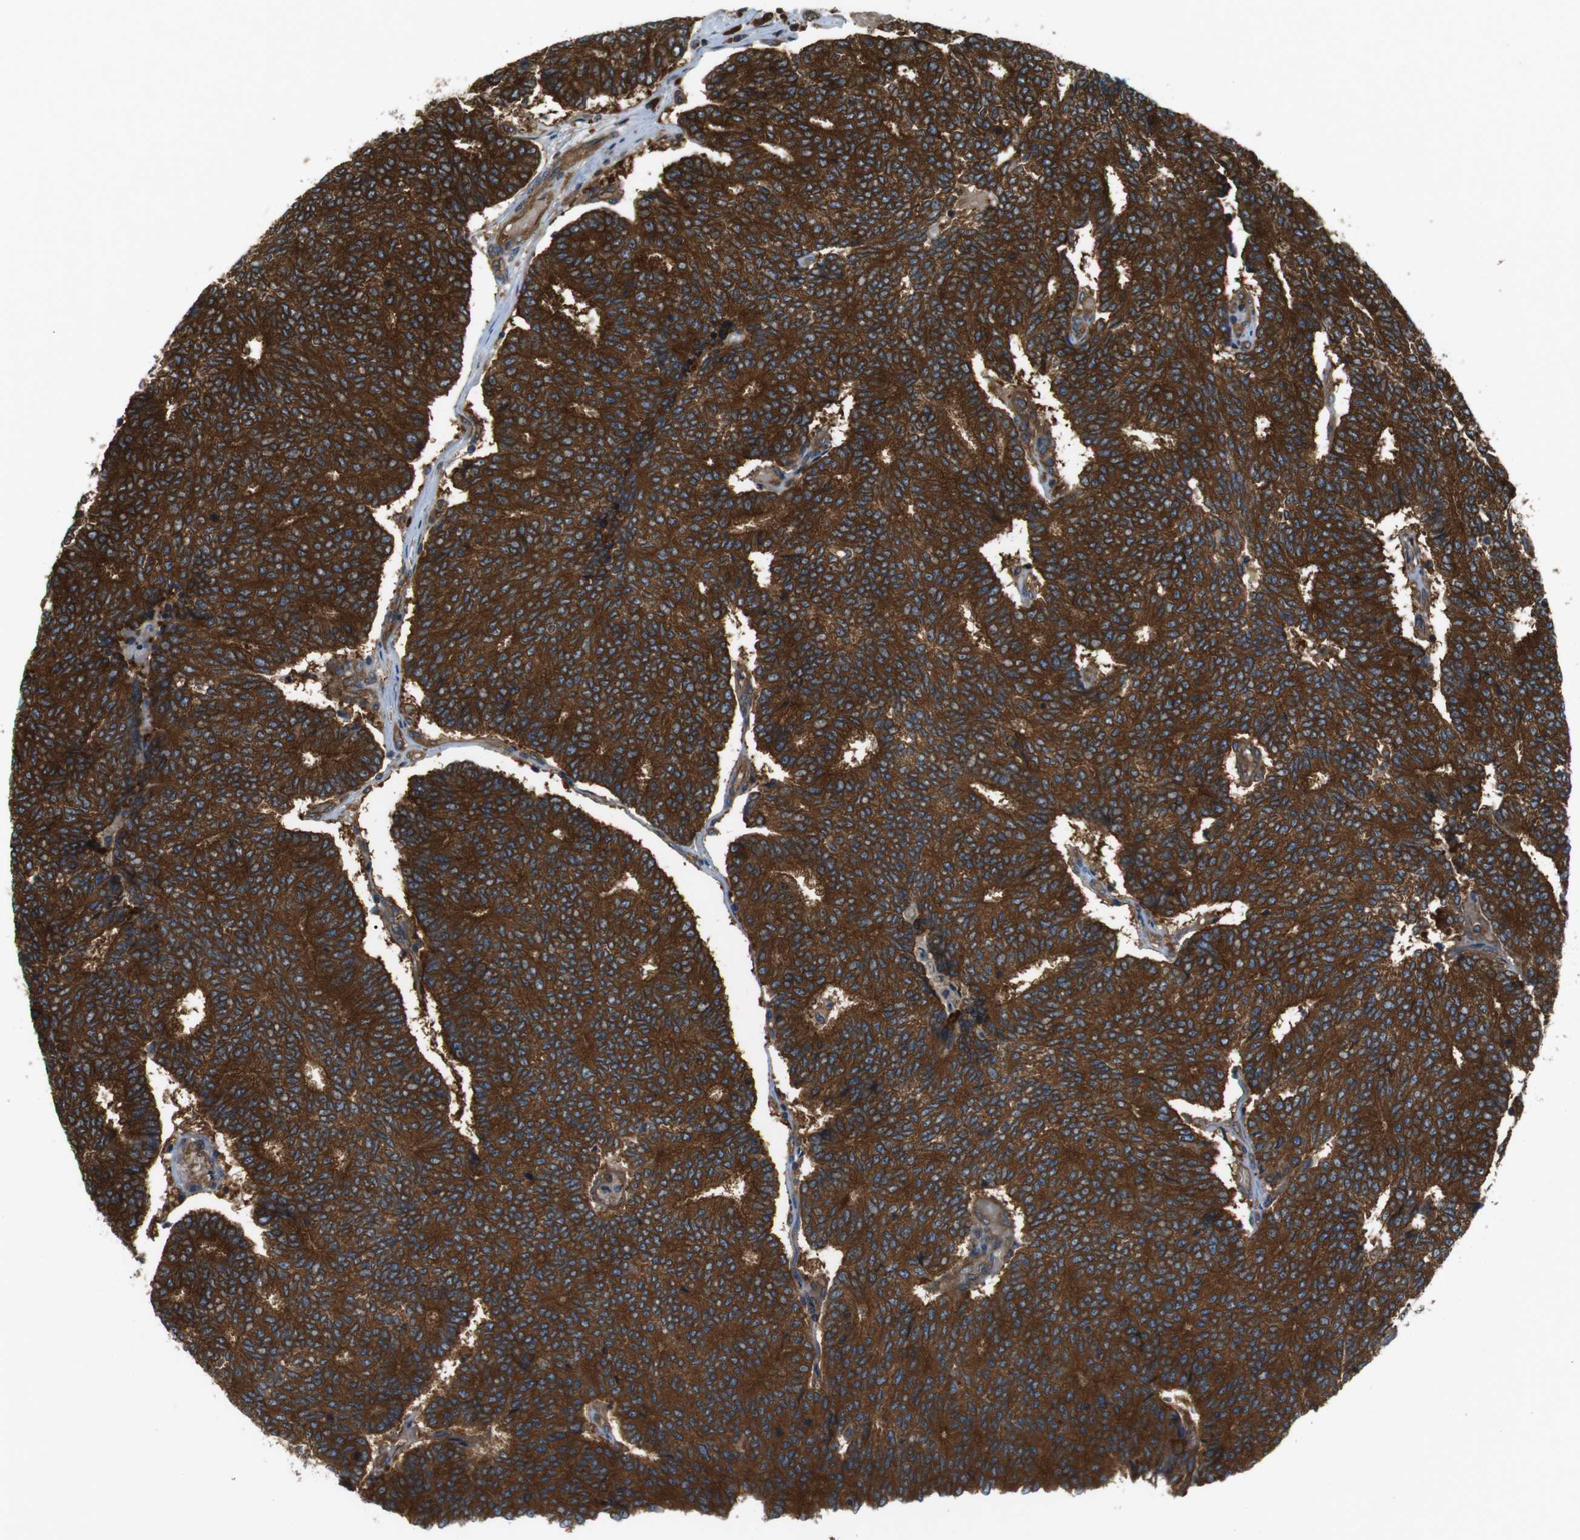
{"staining": {"intensity": "strong", "quantity": ">75%", "location": "cytoplasmic/membranous"}, "tissue": "prostate cancer", "cell_type": "Tumor cells", "image_type": "cancer", "snomed": [{"axis": "morphology", "description": "Normal tissue, NOS"}, {"axis": "morphology", "description": "Adenocarcinoma, High grade"}, {"axis": "topography", "description": "Prostate"}, {"axis": "topography", "description": "Seminal veicle"}], "caption": "About >75% of tumor cells in human high-grade adenocarcinoma (prostate) show strong cytoplasmic/membranous protein staining as visualized by brown immunohistochemical staining.", "gene": "TSC1", "patient": {"sex": "male", "age": 55}}